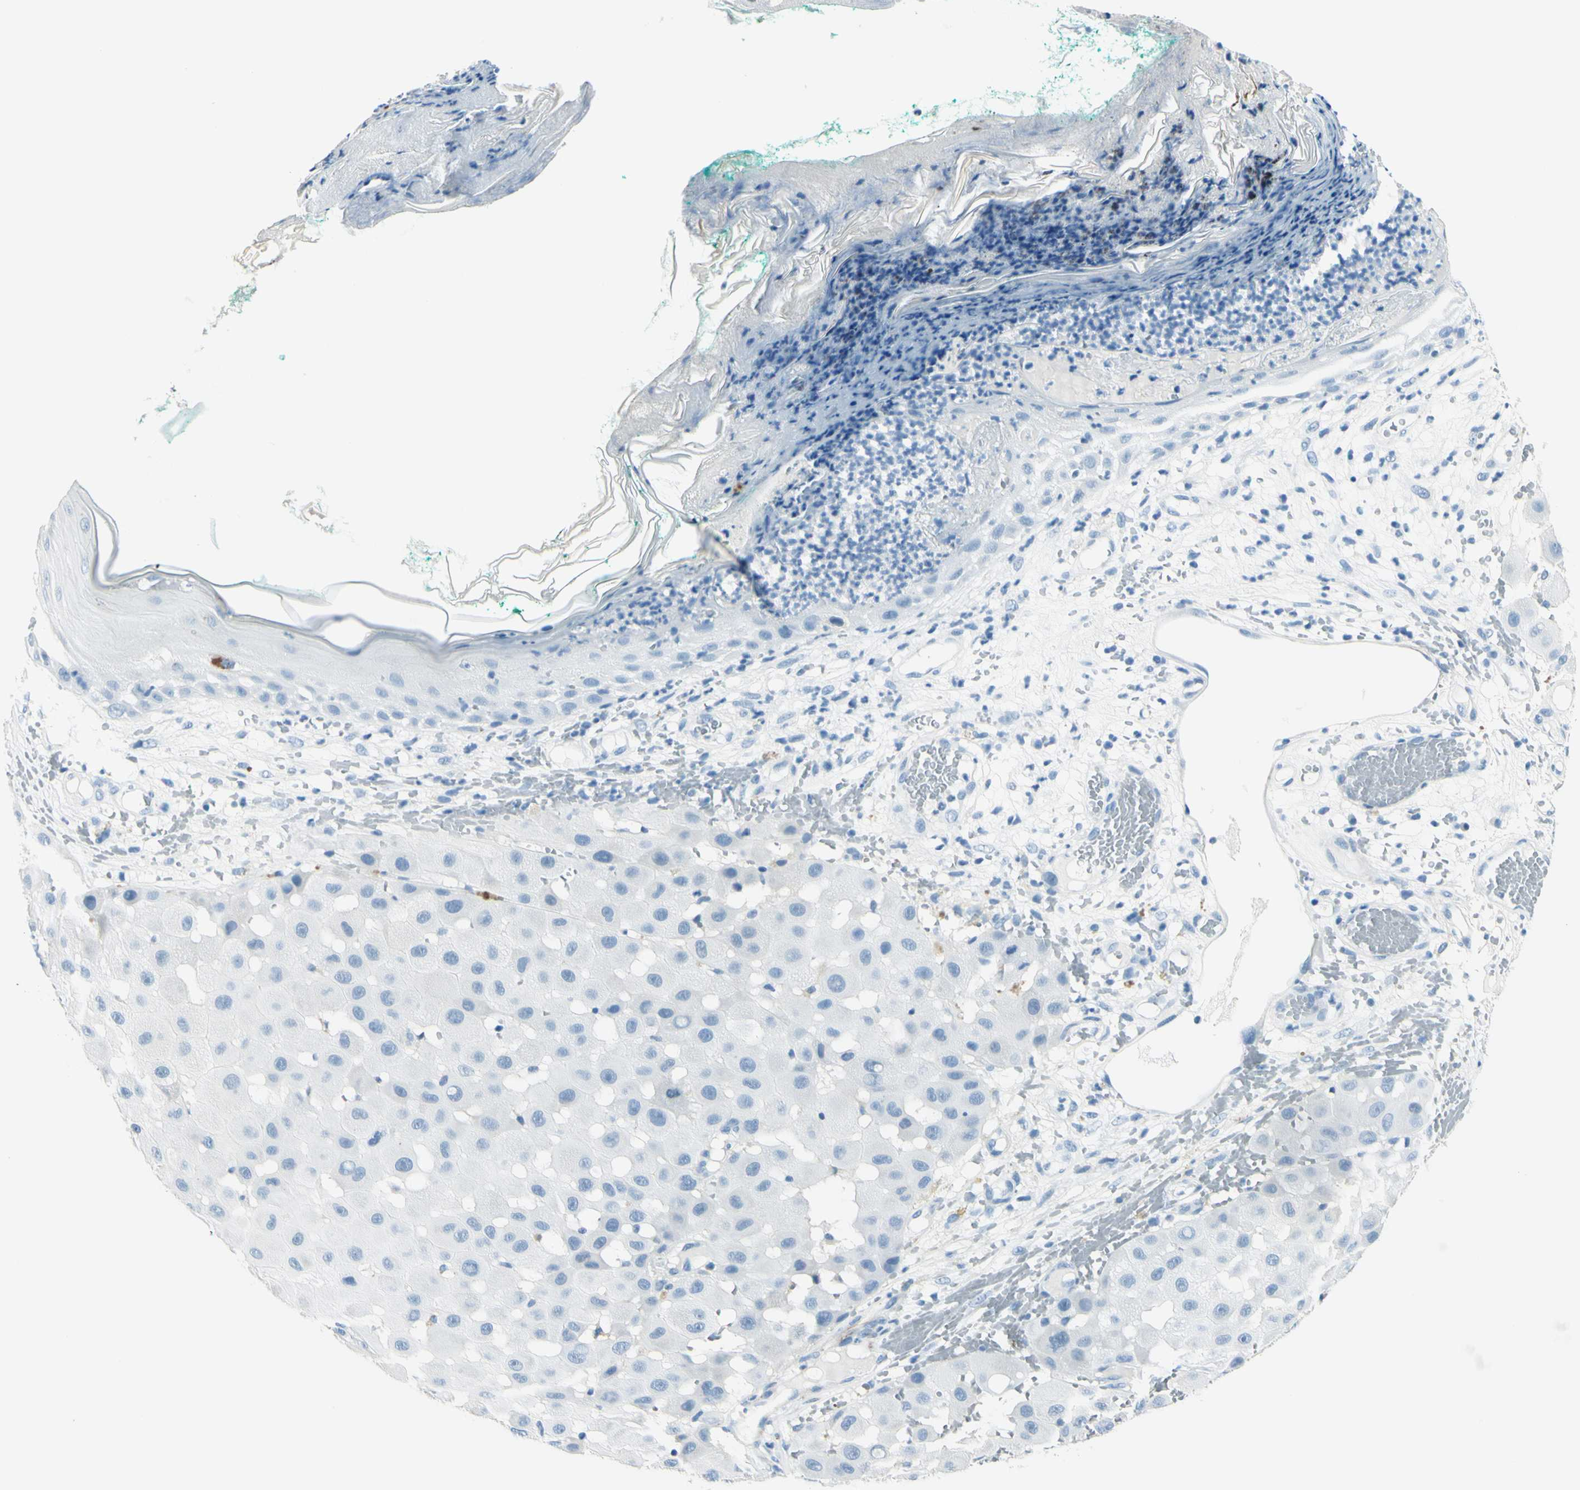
{"staining": {"intensity": "negative", "quantity": "none", "location": "none"}, "tissue": "melanoma", "cell_type": "Tumor cells", "image_type": "cancer", "snomed": [{"axis": "morphology", "description": "Malignant melanoma, NOS"}, {"axis": "topography", "description": "Skin"}], "caption": "High magnification brightfield microscopy of malignant melanoma stained with DAB (brown) and counterstained with hematoxylin (blue): tumor cells show no significant positivity.", "gene": "CDH15", "patient": {"sex": "female", "age": 81}}